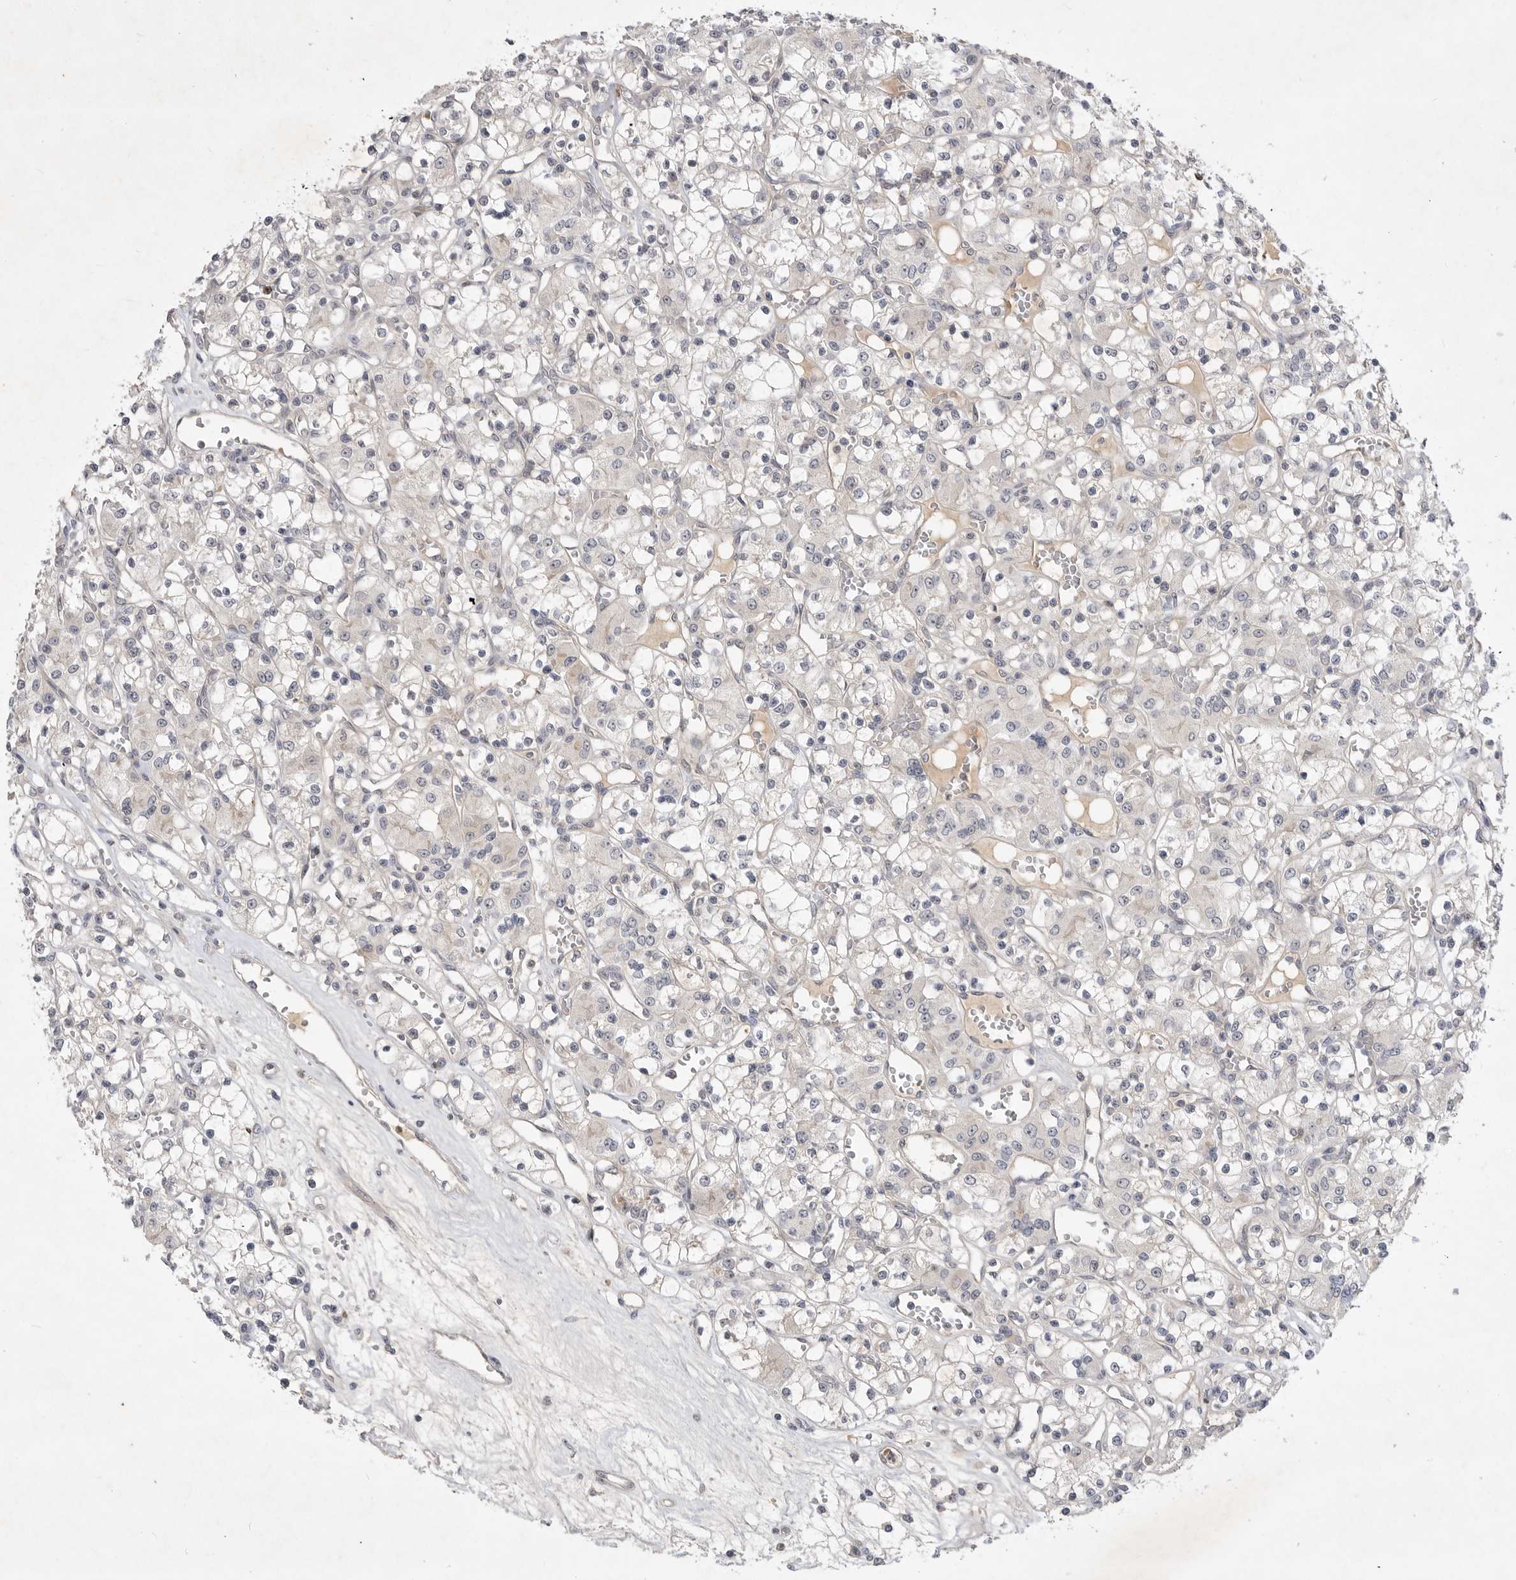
{"staining": {"intensity": "negative", "quantity": "none", "location": "none"}, "tissue": "renal cancer", "cell_type": "Tumor cells", "image_type": "cancer", "snomed": [{"axis": "morphology", "description": "Adenocarcinoma, NOS"}, {"axis": "topography", "description": "Kidney"}], "caption": "Immunohistochemical staining of human renal adenocarcinoma reveals no significant expression in tumor cells. The staining is performed using DAB (3,3'-diaminobenzidine) brown chromogen with nuclei counter-stained in using hematoxylin.", "gene": "ITGAD", "patient": {"sex": "female", "age": 59}}